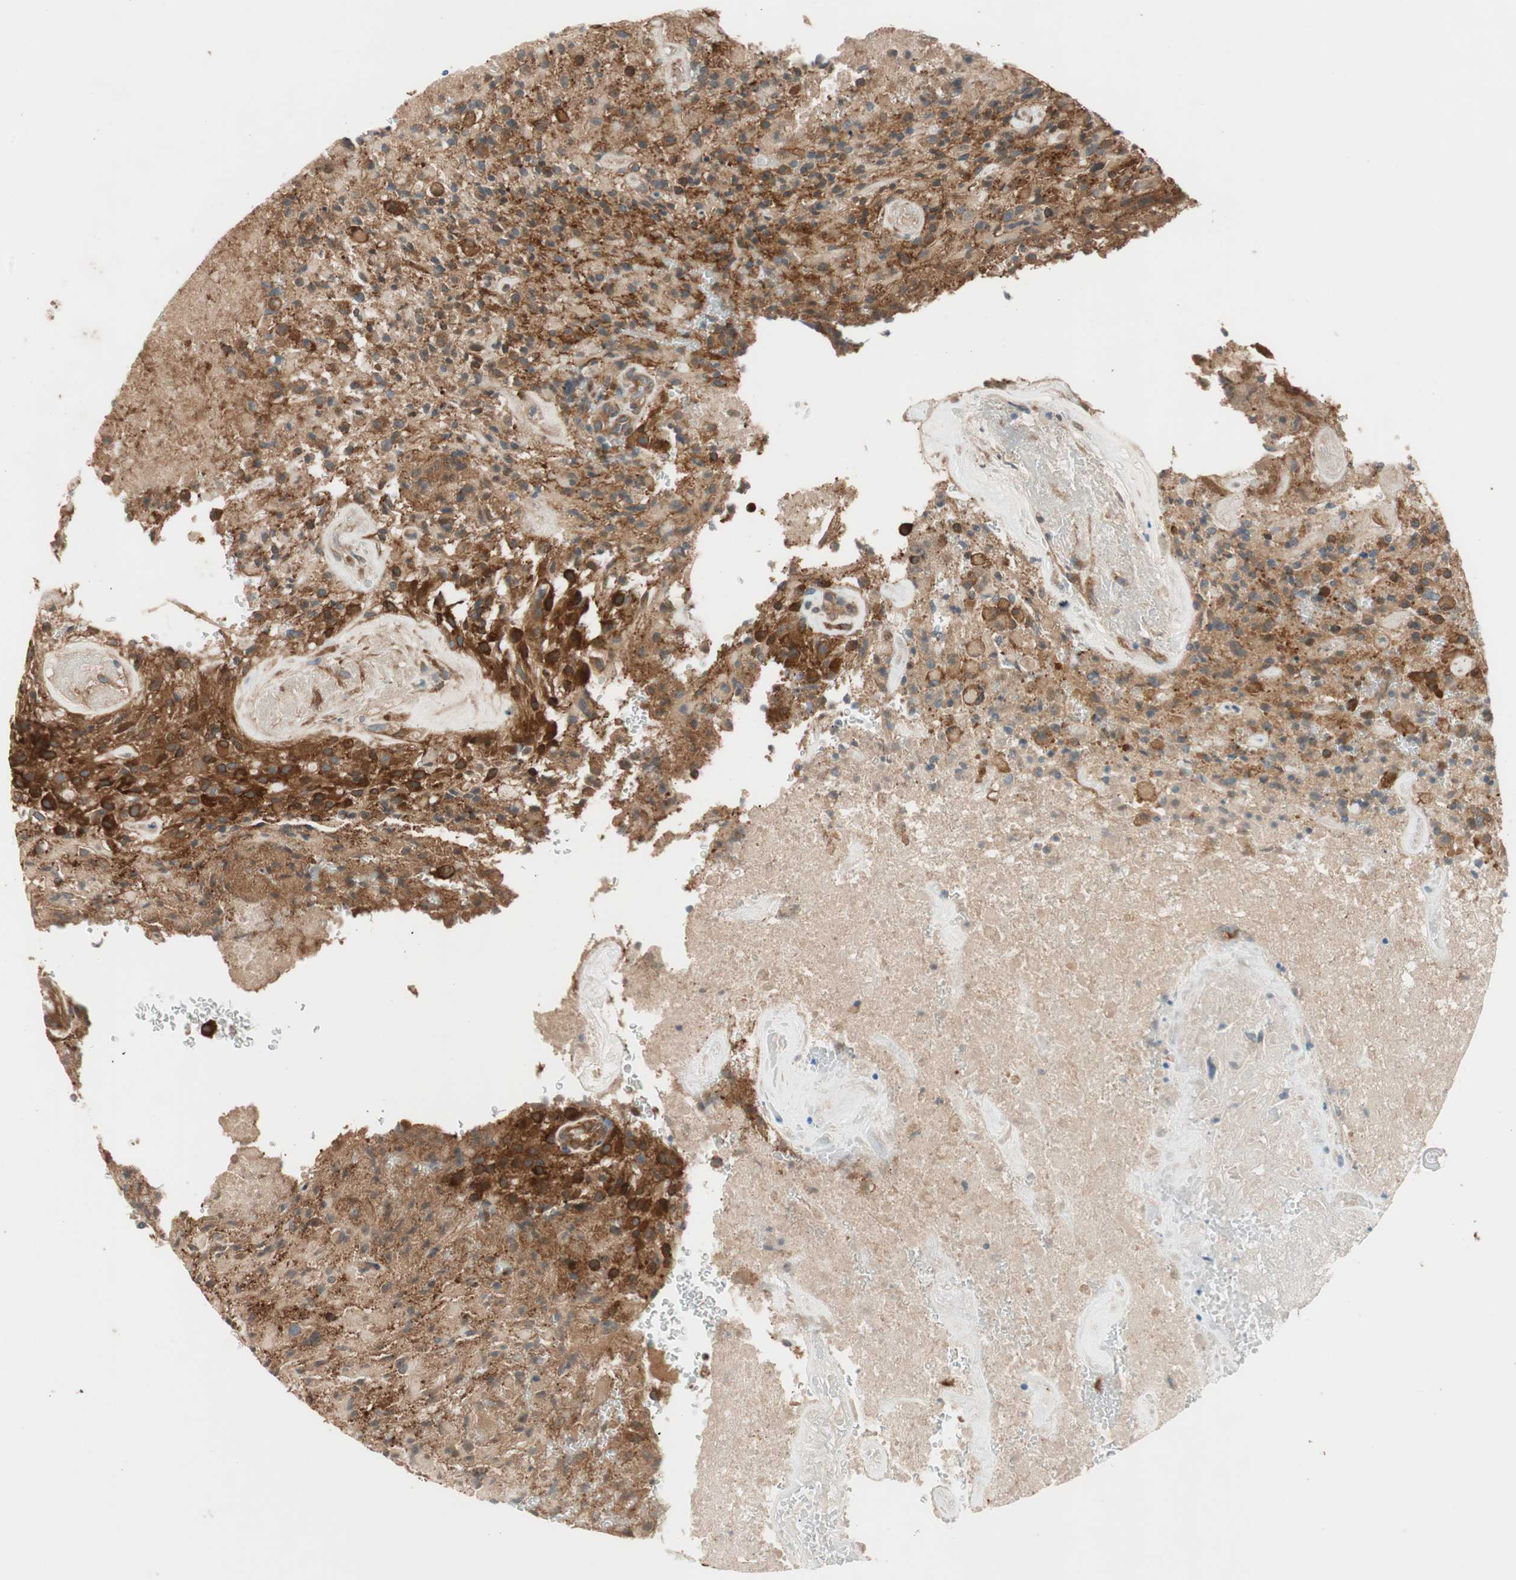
{"staining": {"intensity": "strong", "quantity": ">75%", "location": "cytoplasmic/membranous"}, "tissue": "glioma", "cell_type": "Tumor cells", "image_type": "cancer", "snomed": [{"axis": "morphology", "description": "Glioma, malignant, High grade"}, {"axis": "topography", "description": "Brain"}], "caption": "Brown immunohistochemical staining in human glioma shows strong cytoplasmic/membranous staining in about >75% of tumor cells. (IHC, brightfield microscopy, high magnification).", "gene": "WASL", "patient": {"sex": "male", "age": 71}}